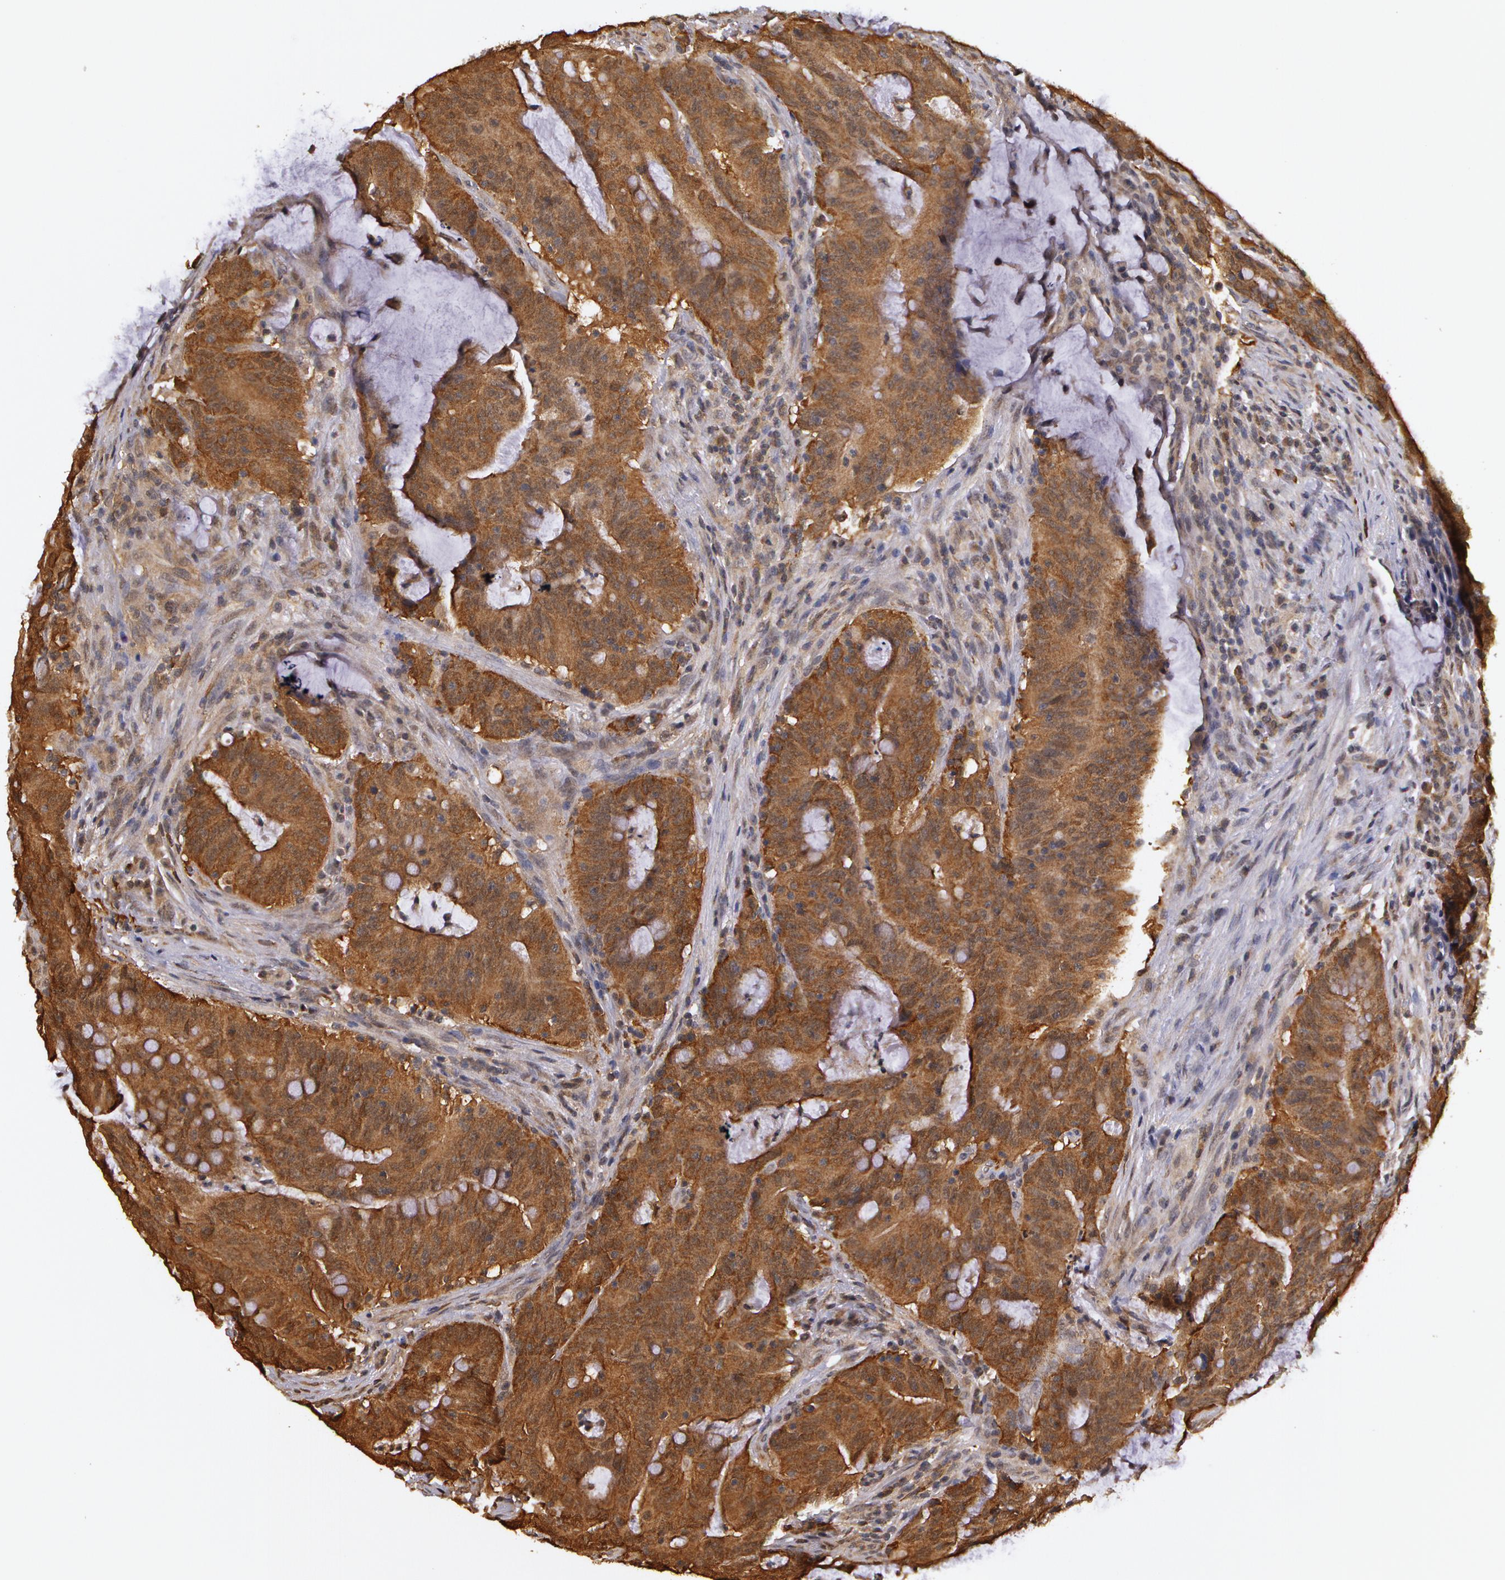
{"staining": {"intensity": "moderate", "quantity": ">75%", "location": "cytoplasmic/membranous"}, "tissue": "colorectal cancer", "cell_type": "Tumor cells", "image_type": "cancer", "snomed": [{"axis": "morphology", "description": "Adenocarcinoma, NOS"}, {"axis": "topography", "description": "Colon"}], "caption": "Protein analysis of colorectal cancer tissue displays moderate cytoplasmic/membranous expression in about >75% of tumor cells.", "gene": "AHSA1", "patient": {"sex": "male", "age": 54}}